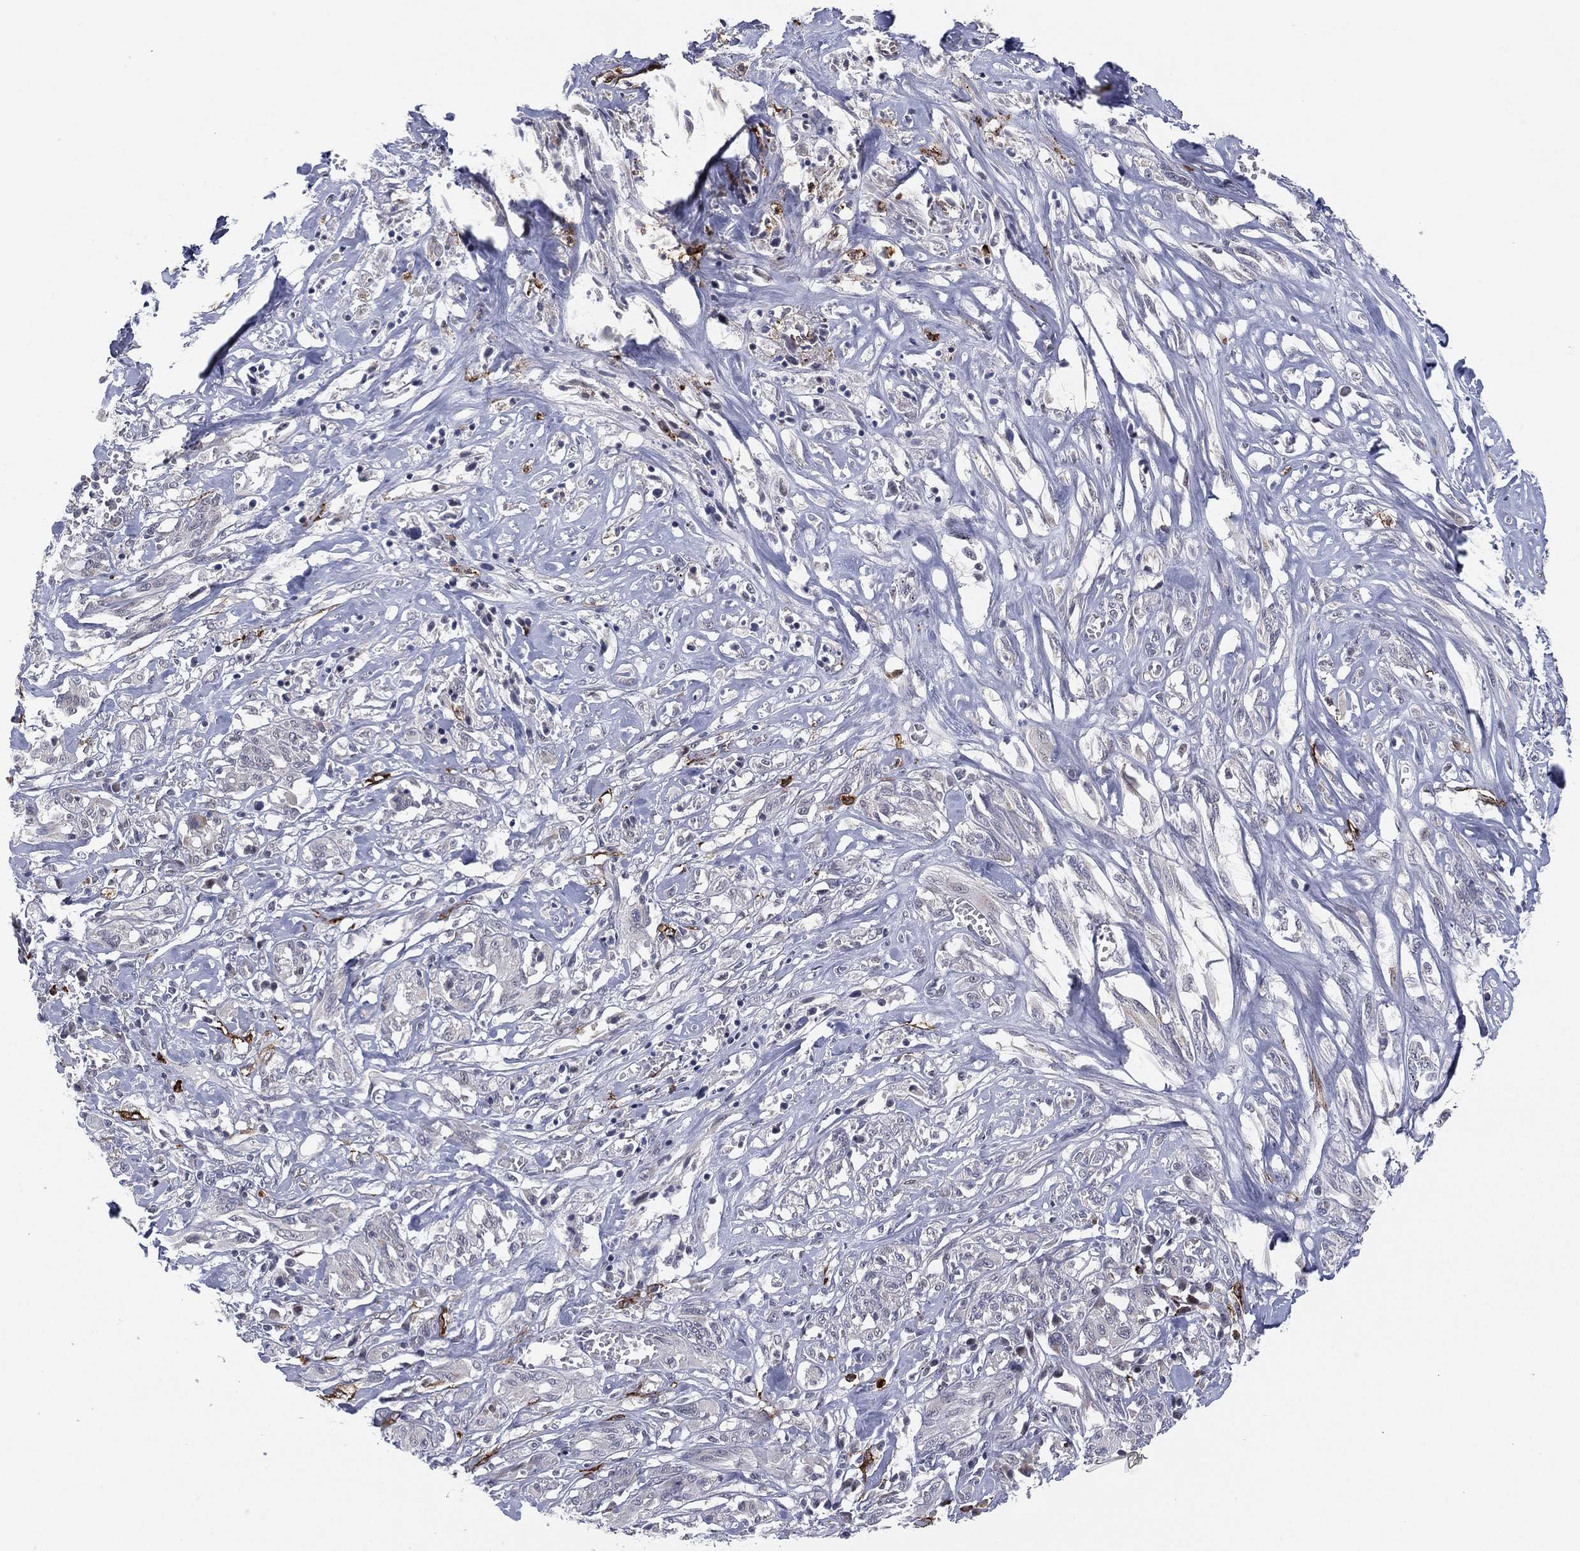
{"staining": {"intensity": "negative", "quantity": "none", "location": "none"}, "tissue": "melanoma", "cell_type": "Tumor cells", "image_type": "cancer", "snomed": [{"axis": "morphology", "description": "Malignant melanoma, NOS"}, {"axis": "topography", "description": "Skin"}], "caption": "Malignant melanoma stained for a protein using IHC shows no positivity tumor cells.", "gene": "CD177", "patient": {"sex": "female", "age": 91}}